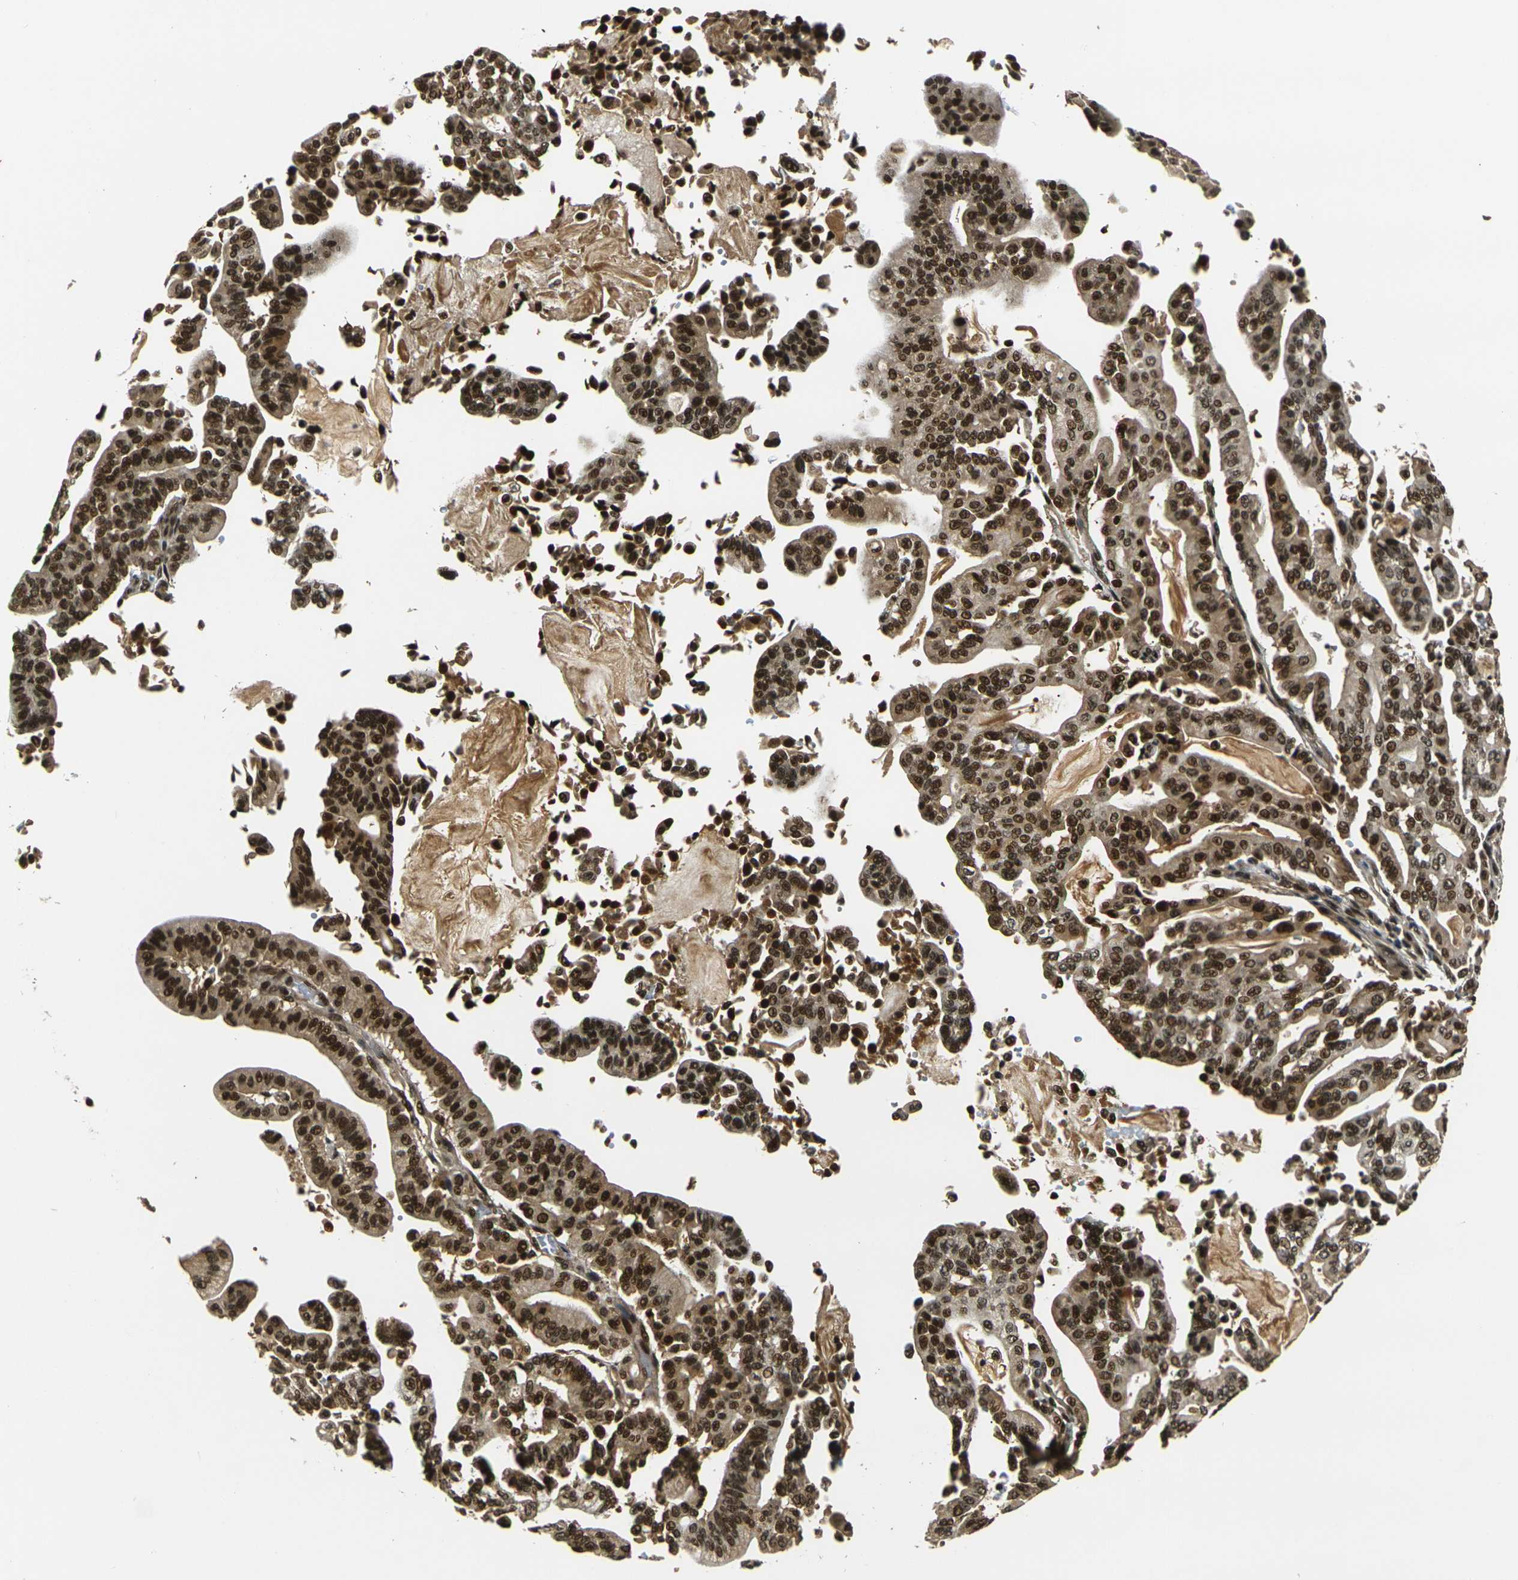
{"staining": {"intensity": "strong", "quantity": ">75%", "location": "cytoplasmic/membranous,nuclear"}, "tissue": "pancreatic cancer", "cell_type": "Tumor cells", "image_type": "cancer", "snomed": [{"axis": "morphology", "description": "Adenocarcinoma, NOS"}, {"axis": "topography", "description": "Pancreas"}], "caption": "Pancreatic cancer was stained to show a protein in brown. There is high levels of strong cytoplasmic/membranous and nuclear staining in approximately >75% of tumor cells. The staining was performed using DAB (3,3'-diaminobenzidine) to visualize the protein expression in brown, while the nuclei were stained in blue with hematoxylin (Magnification: 20x).", "gene": "ACTL6A", "patient": {"sex": "male", "age": 63}}